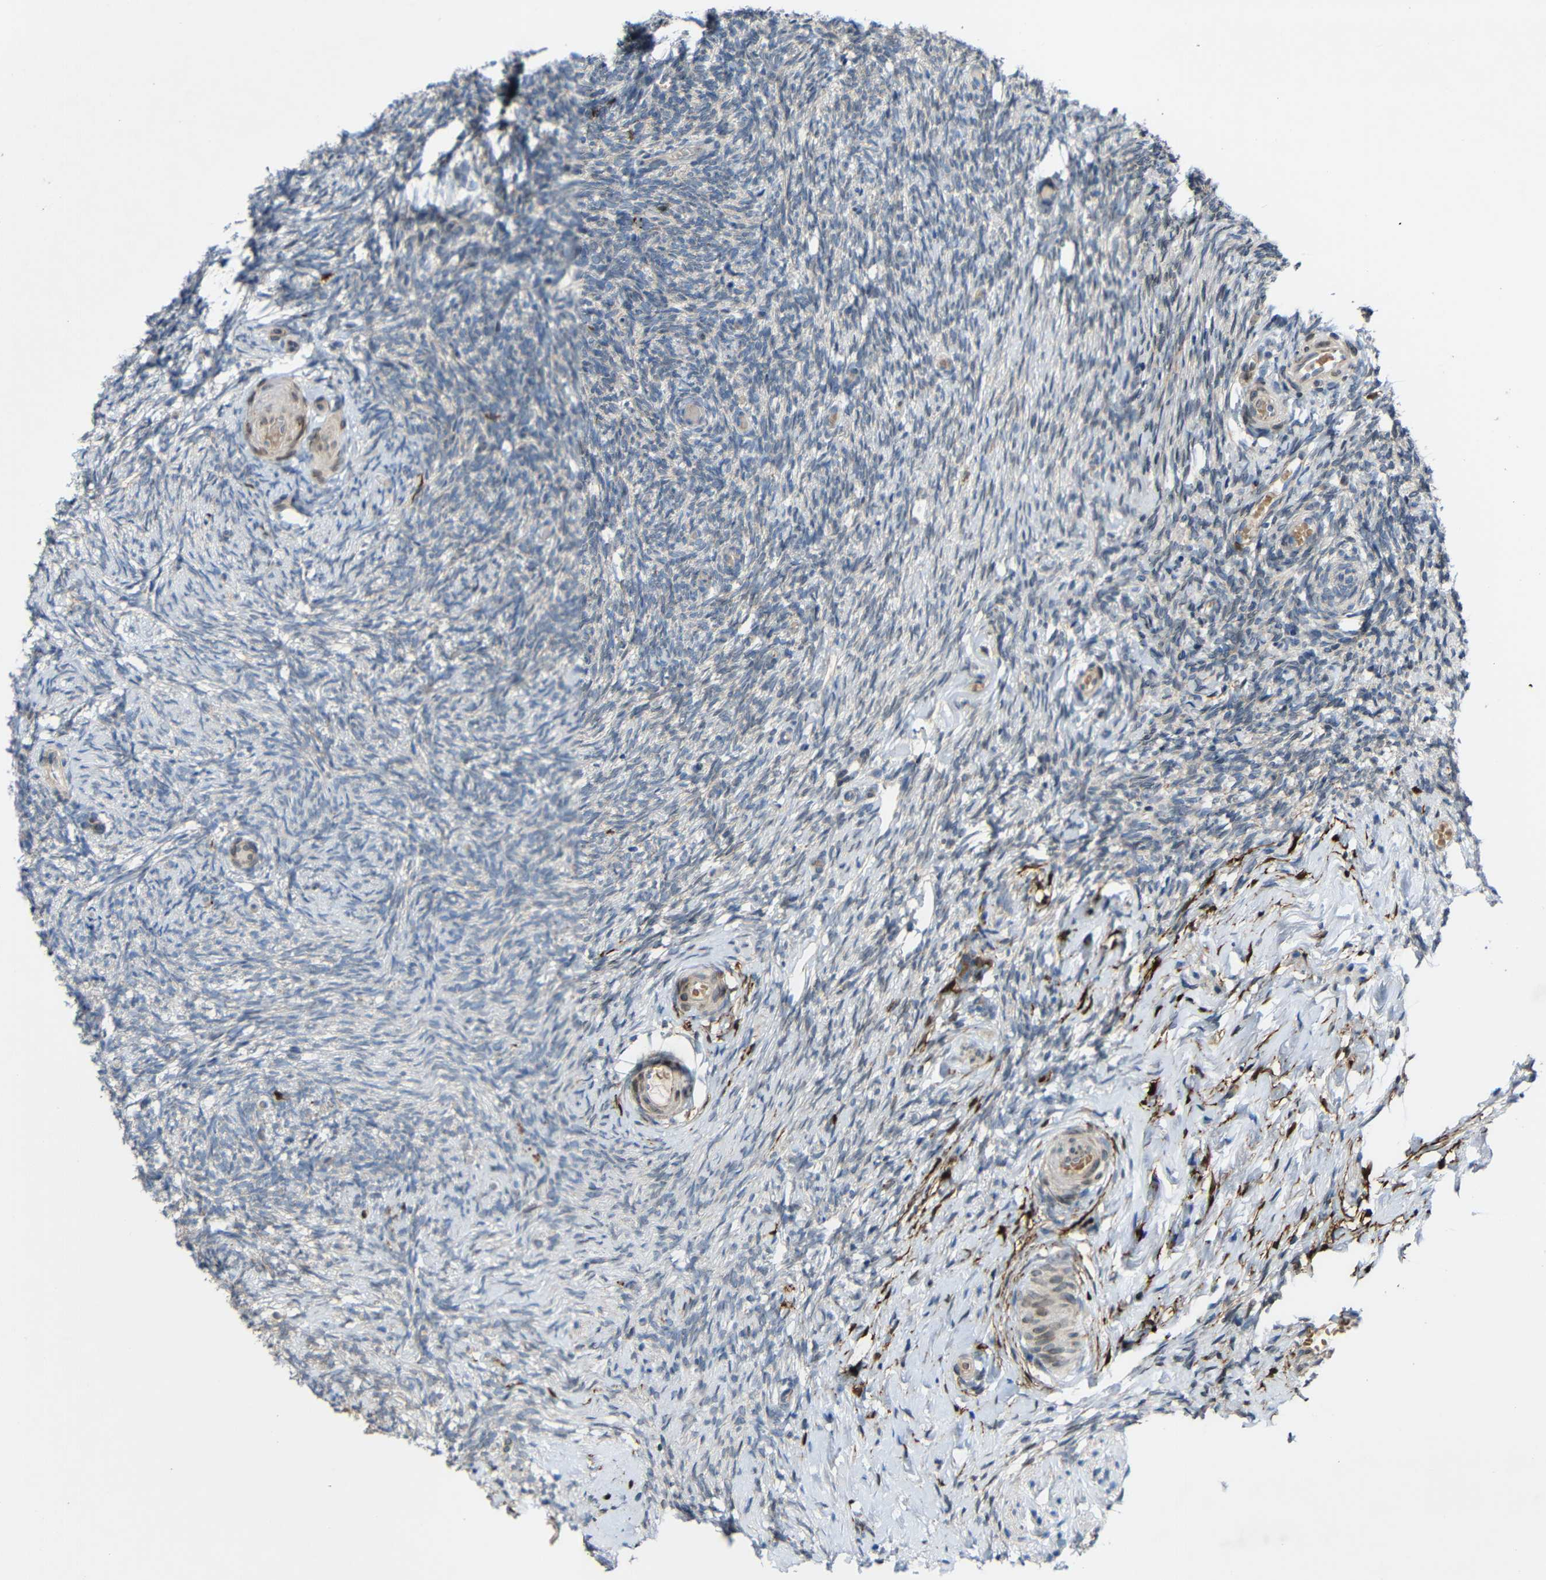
{"staining": {"intensity": "weak", "quantity": "<25%", "location": "cytoplasmic/membranous"}, "tissue": "ovary", "cell_type": "Ovarian stroma cells", "image_type": "normal", "snomed": [{"axis": "morphology", "description": "Normal tissue, NOS"}, {"axis": "topography", "description": "Ovary"}], "caption": "Micrograph shows no protein staining in ovarian stroma cells of benign ovary.", "gene": "TMEM25", "patient": {"sex": "female", "age": 60}}